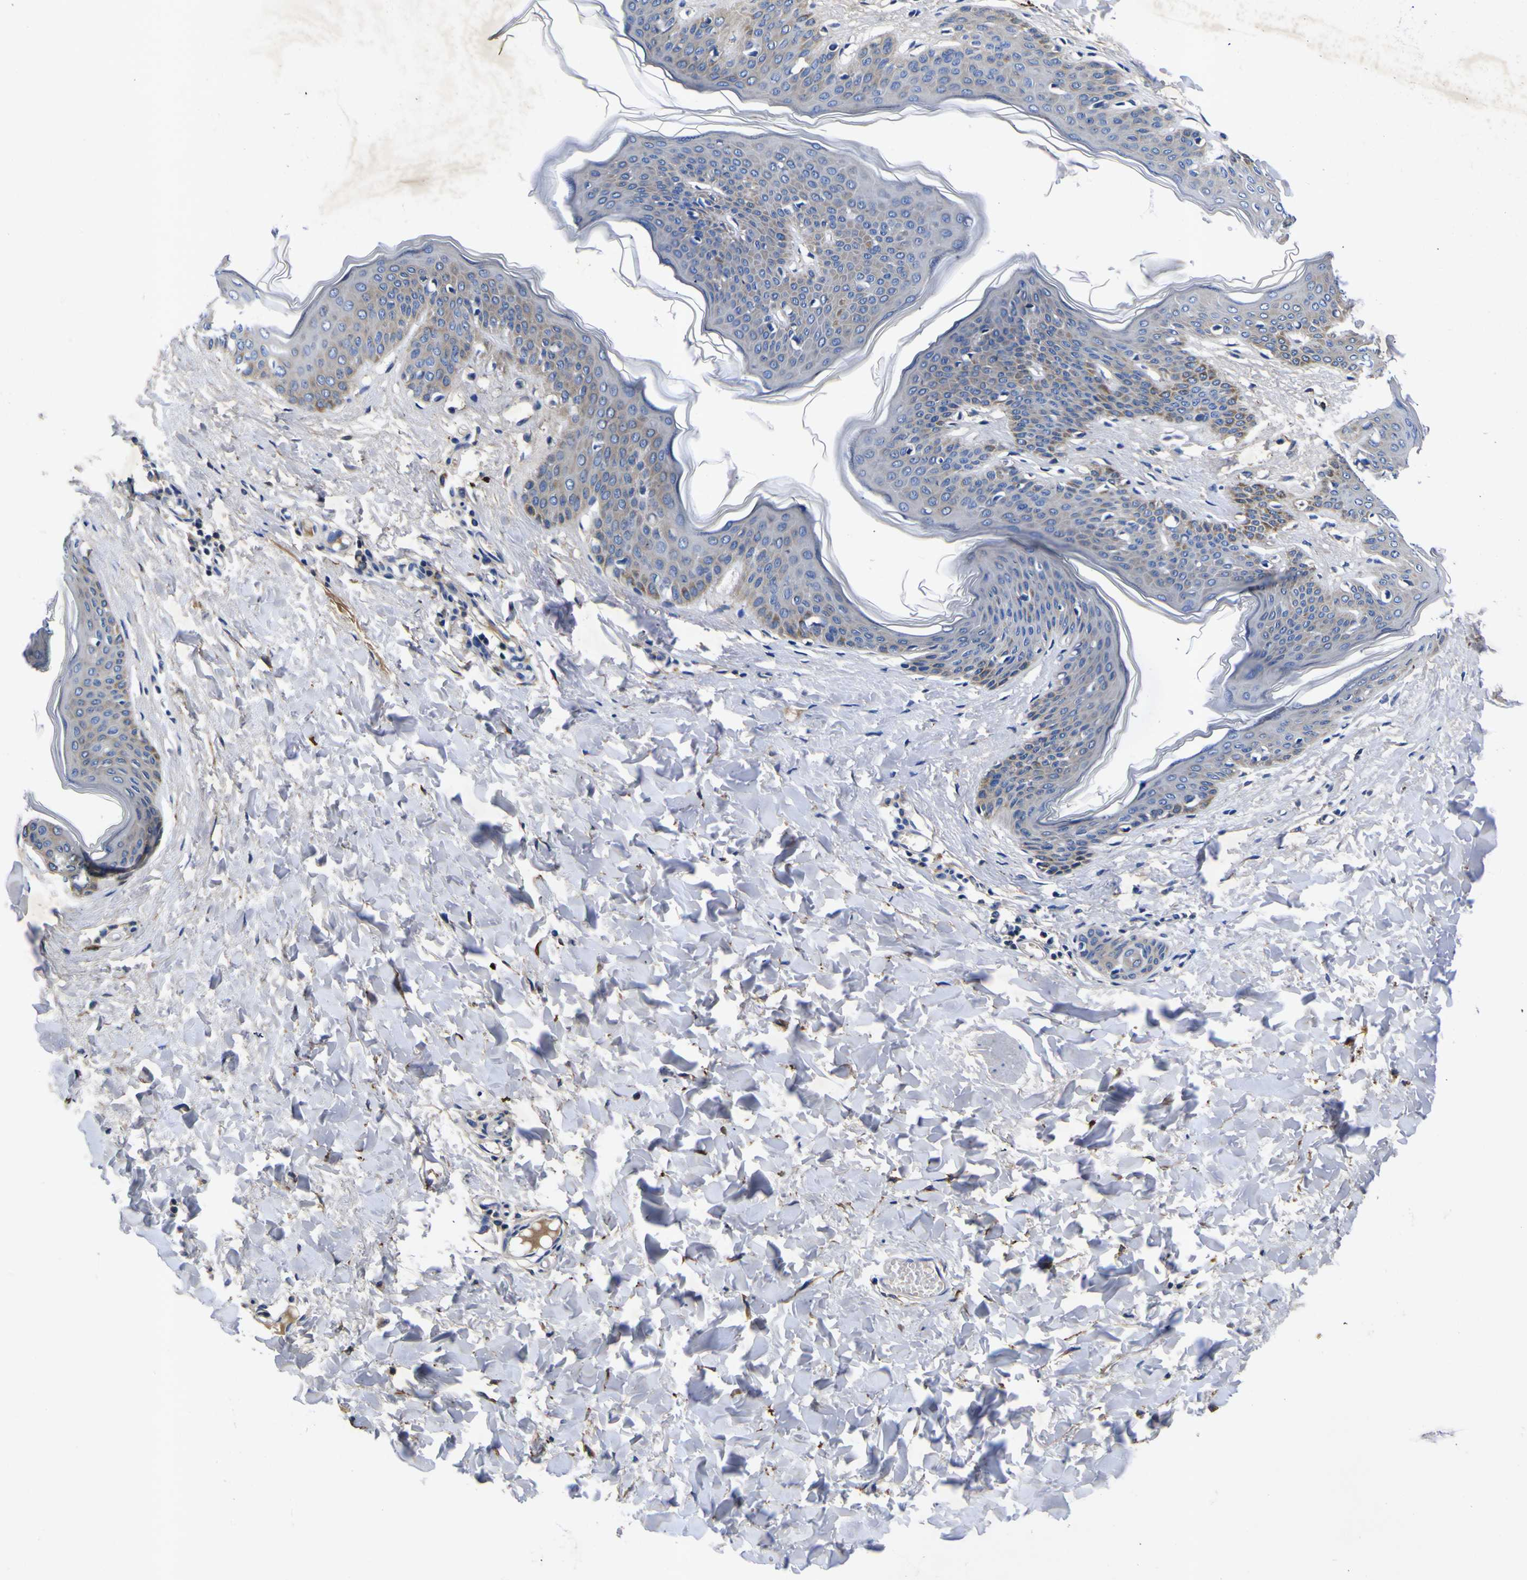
{"staining": {"intensity": "moderate", "quantity": ">75%", "location": "cytoplasmic/membranous"}, "tissue": "skin", "cell_type": "Fibroblasts", "image_type": "normal", "snomed": [{"axis": "morphology", "description": "Normal tissue, NOS"}, {"axis": "topography", "description": "Skin"}], "caption": "Immunohistochemical staining of normal human skin exhibits medium levels of moderate cytoplasmic/membranous staining in about >75% of fibroblasts.", "gene": "VASN", "patient": {"sex": "female", "age": 17}}